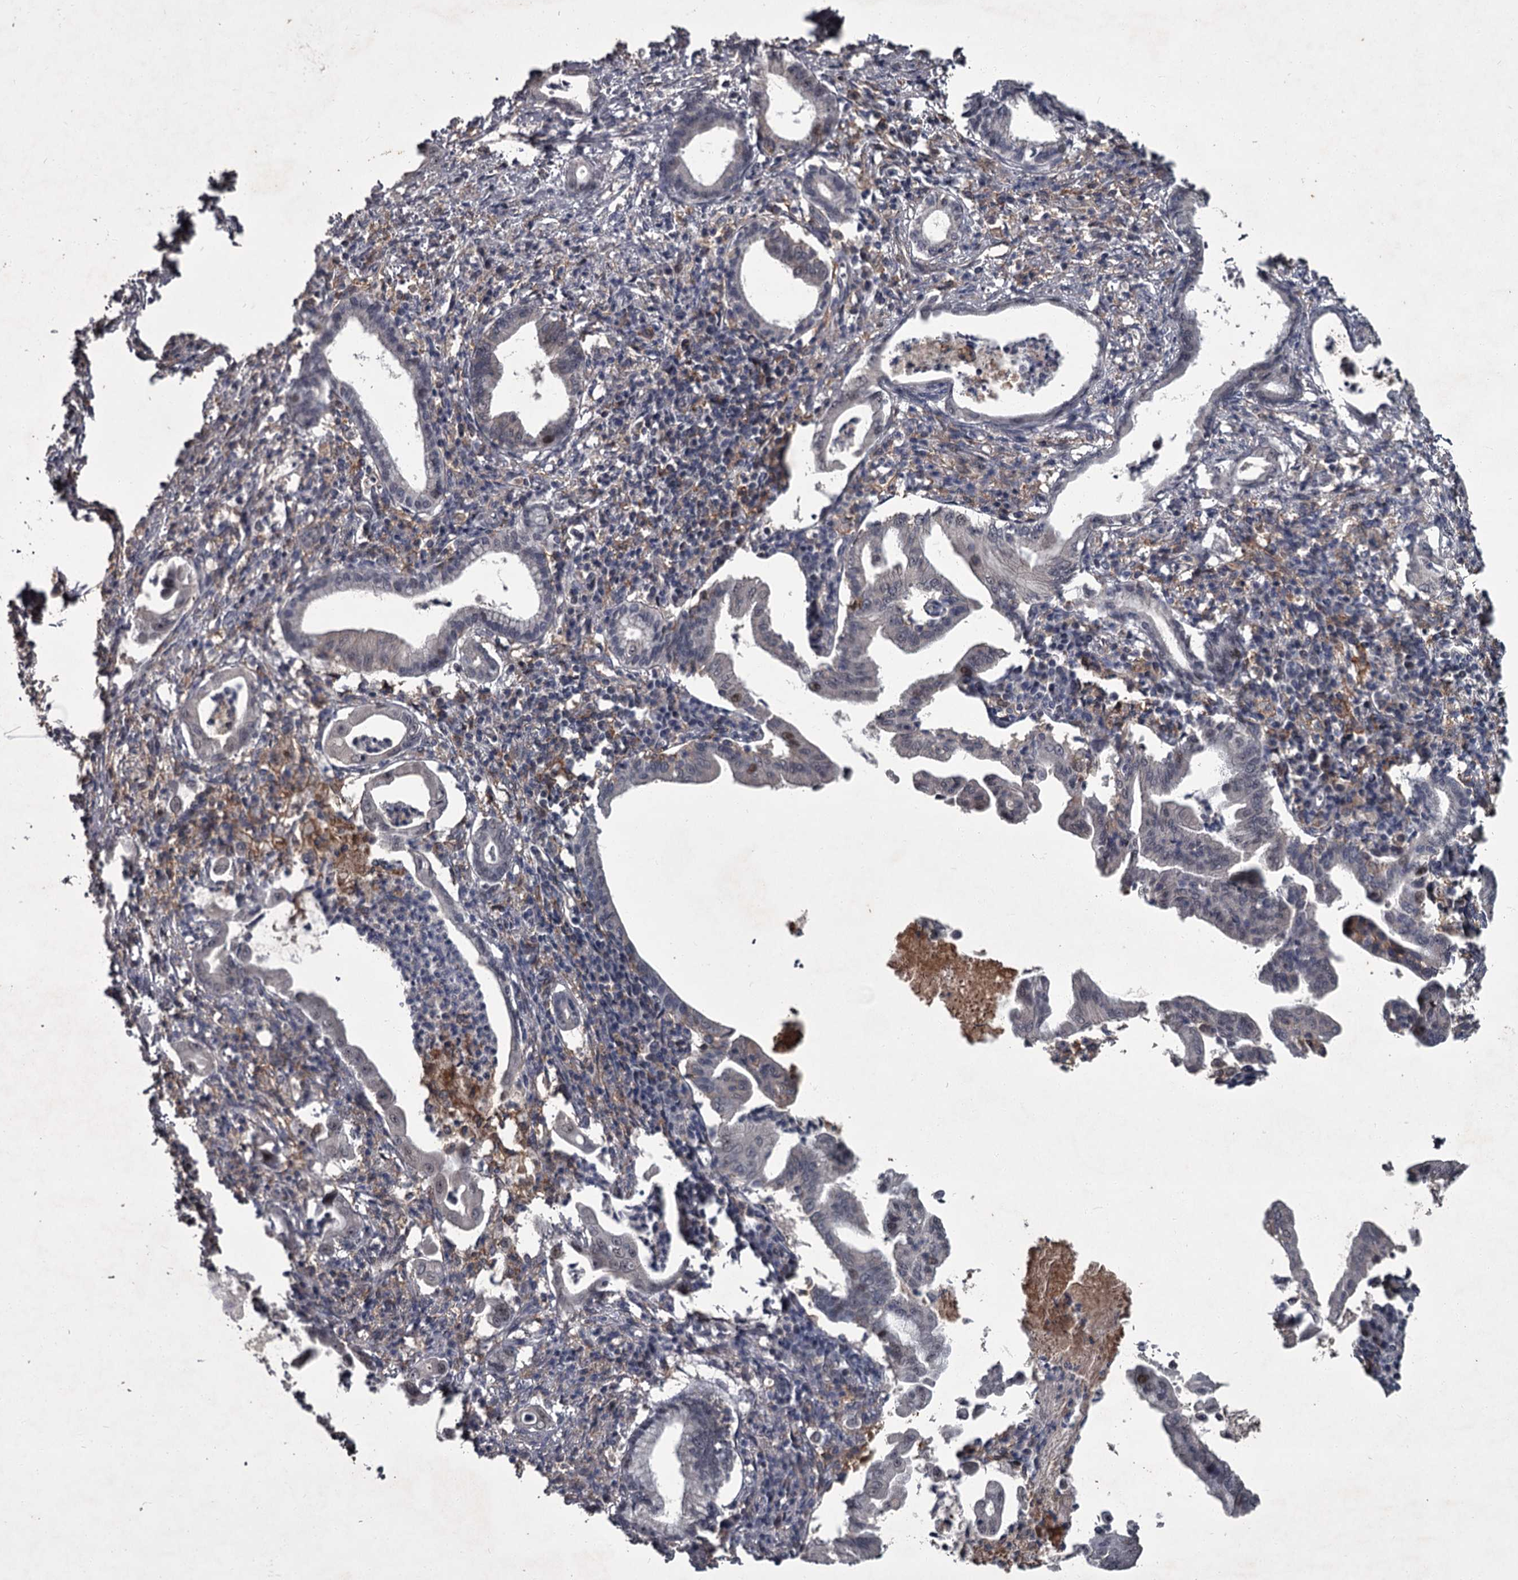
{"staining": {"intensity": "moderate", "quantity": "<25%", "location": "nuclear"}, "tissue": "pancreatic cancer", "cell_type": "Tumor cells", "image_type": "cancer", "snomed": [{"axis": "morphology", "description": "Adenocarcinoma, NOS"}, {"axis": "topography", "description": "Pancreas"}], "caption": "This image exhibits IHC staining of human pancreatic cancer (adenocarcinoma), with low moderate nuclear staining in approximately <25% of tumor cells.", "gene": "FLVCR2", "patient": {"sex": "female", "age": 55}}